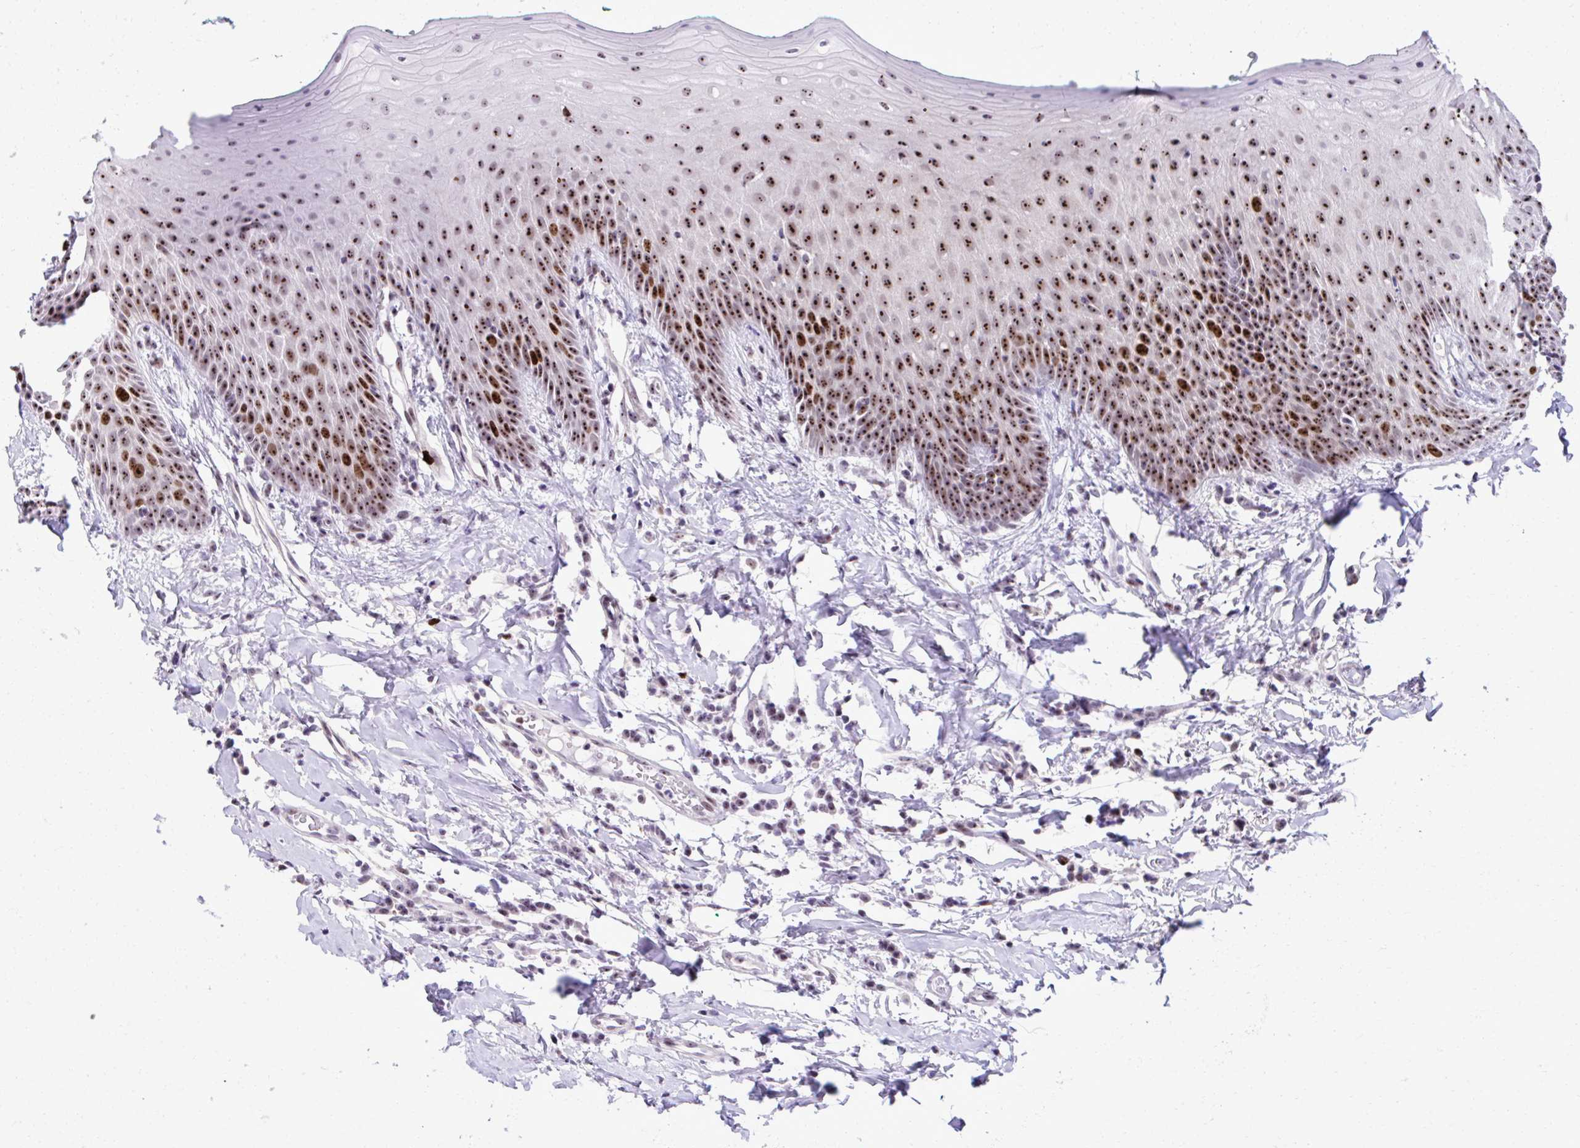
{"staining": {"intensity": "strong", "quantity": ">75%", "location": "nuclear"}, "tissue": "oral mucosa", "cell_type": "Squamous epithelial cells", "image_type": "normal", "snomed": [{"axis": "morphology", "description": "Normal tissue, NOS"}, {"axis": "topography", "description": "Oral tissue"}, {"axis": "topography", "description": "Tounge, NOS"}], "caption": "High-power microscopy captured an immunohistochemistry (IHC) micrograph of unremarkable oral mucosa, revealing strong nuclear staining in approximately >75% of squamous epithelial cells. Nuclei are stained in blue.", "gene": "CEP72", "patient": {"sex": "female", "age": 62}}